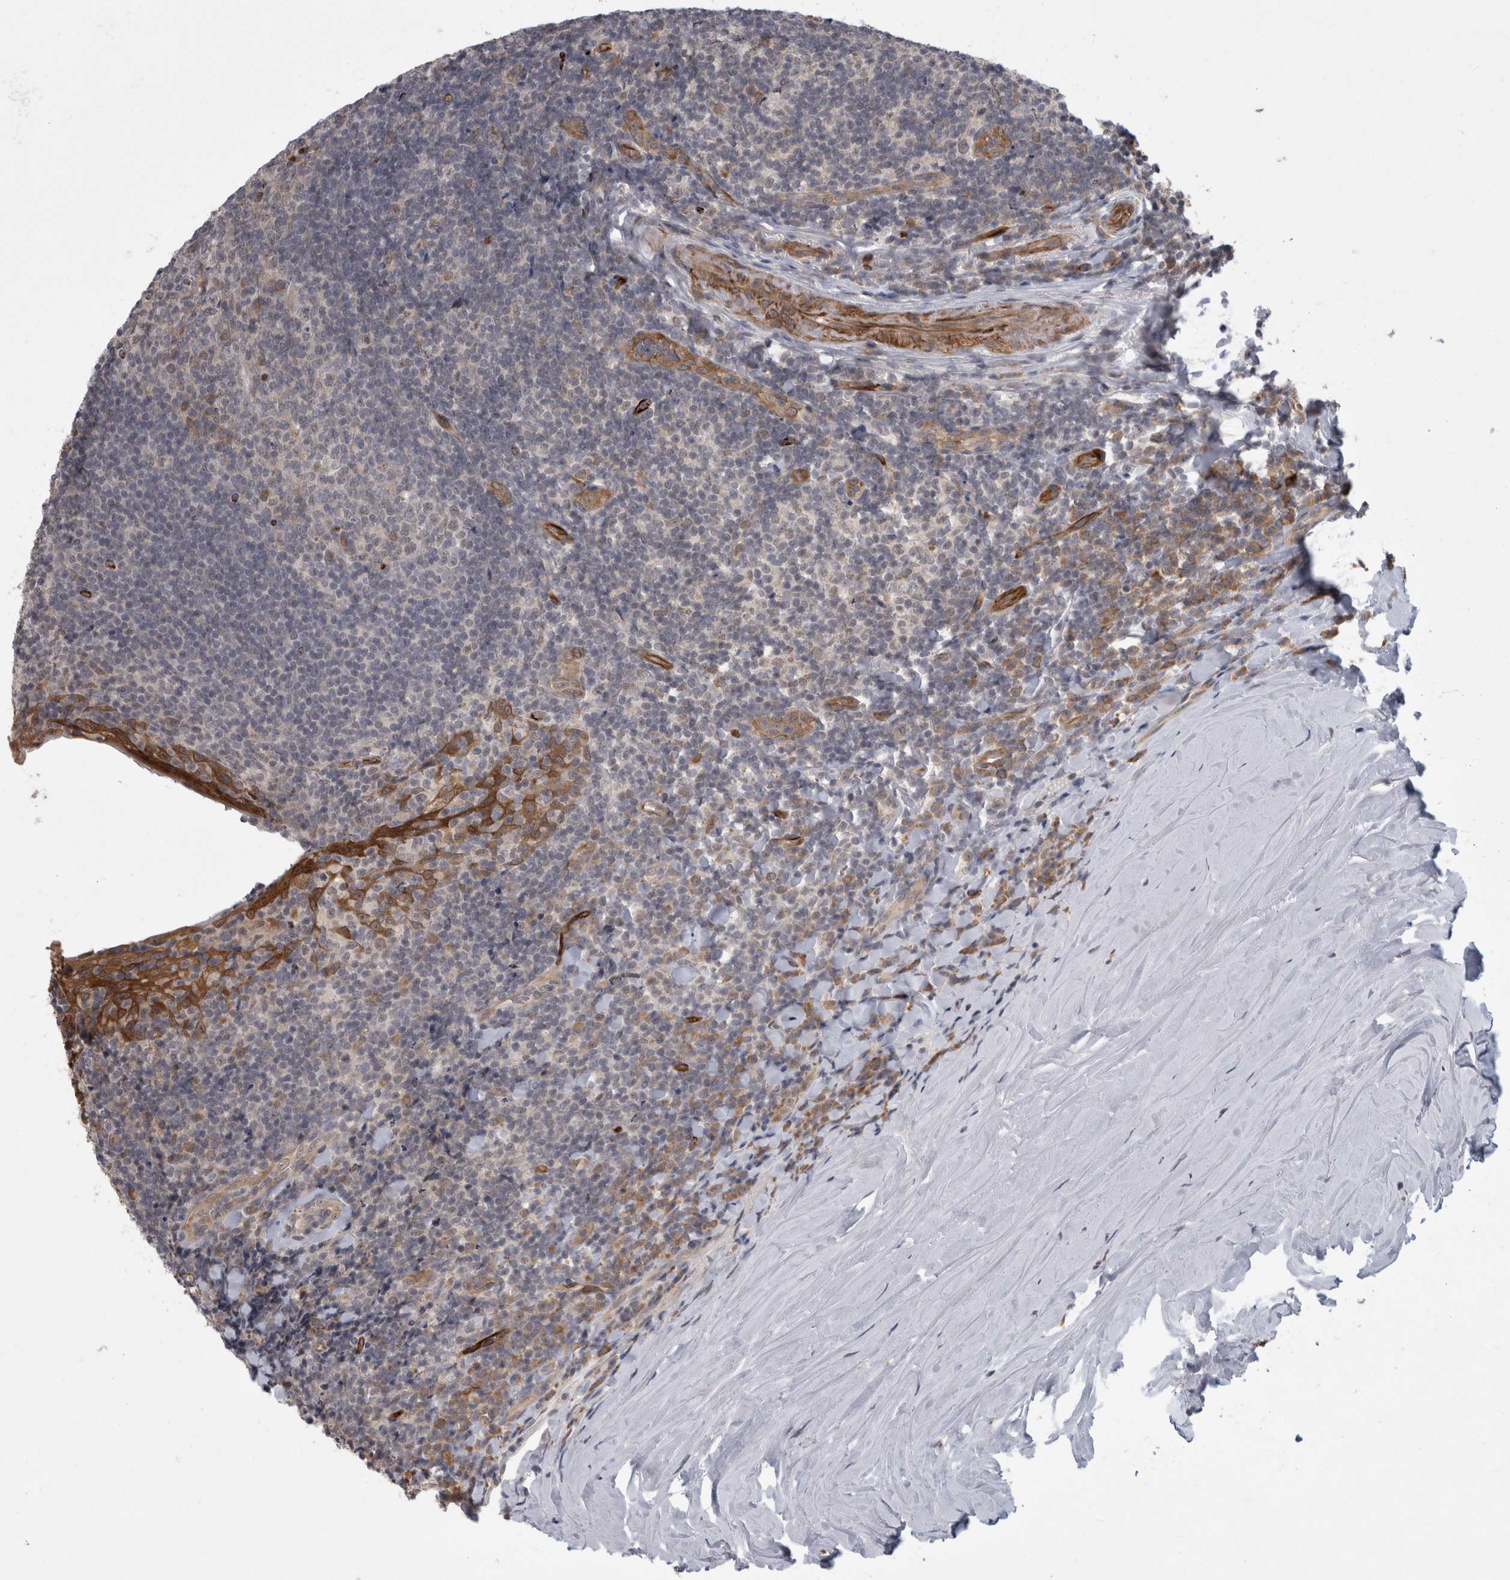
{"staining": {"intensity": "negative", "quantity": "none", "location": "none"}, "tissue": "tonsil", "cell_type": "Germinal center cells", "image_type": "normal", "snomed": [{"axis": "morphology", "description": "Normal tissue, NOS"}, {"axis": "topography", "description": "Tonsil"}], "caption": "IHC of benign tonsil shows no staining in germinal center cells.", "gene": "FAM83H", "patient": {"sex": "male", "age": 37}}